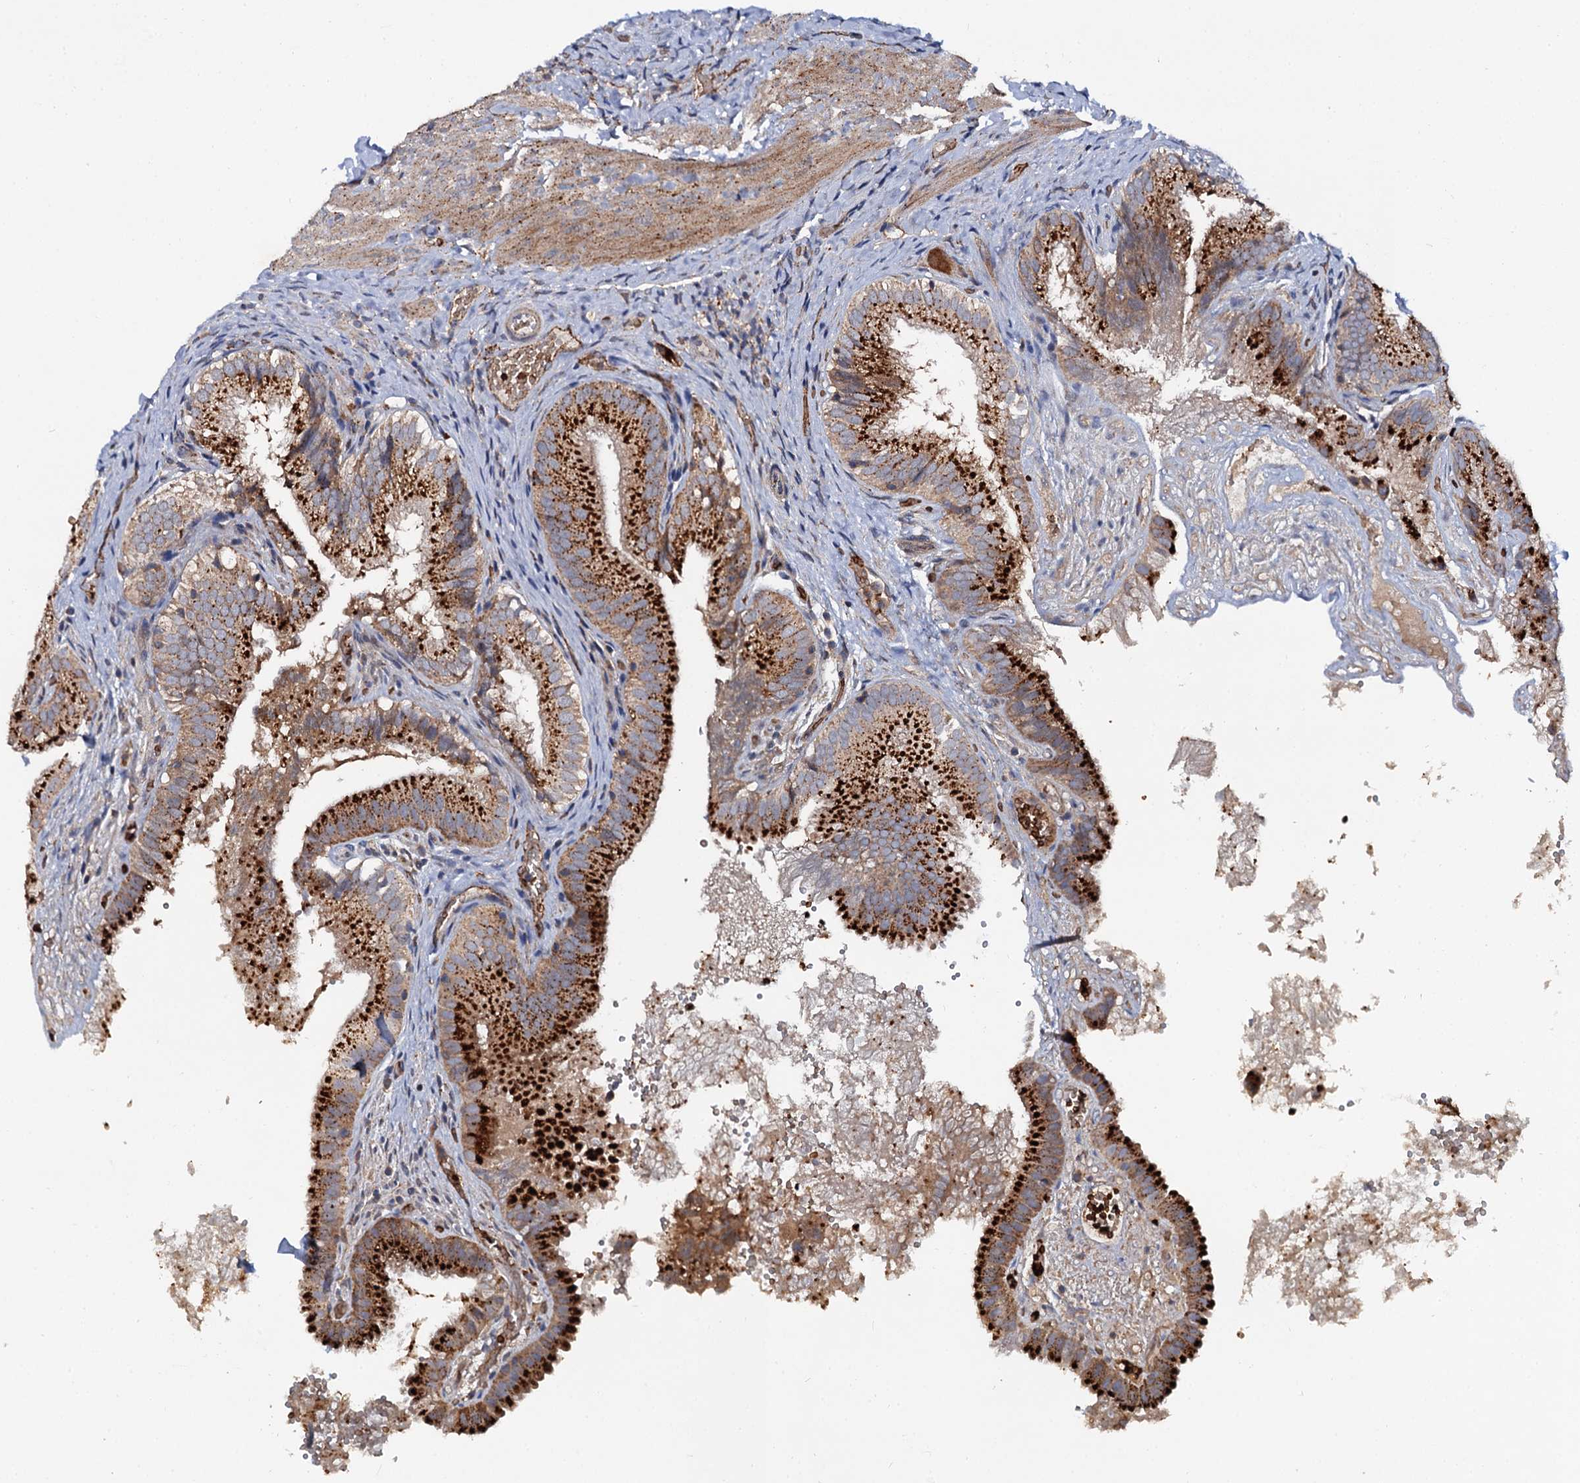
{"staining": {"intensity": "strong", "quantity": ">75%", "location": "cytoplasmic/membranous"}, "tissue": "gallbladder", "cell_type": "Glandular cells", "image_type": "normal", "snomed": [{"axis": "morphology", "description": "Normal tissue, NOS"}, {"axis": "topography", "description": "Gallbladder"}], "caption": "A brown stain highlights strong cytoplasmic/membranous expression of a protein in glandular cells of unremarkable human gallbladder.", "gene": "GBA1", "patient": {"sex": "female", "age": 30}}